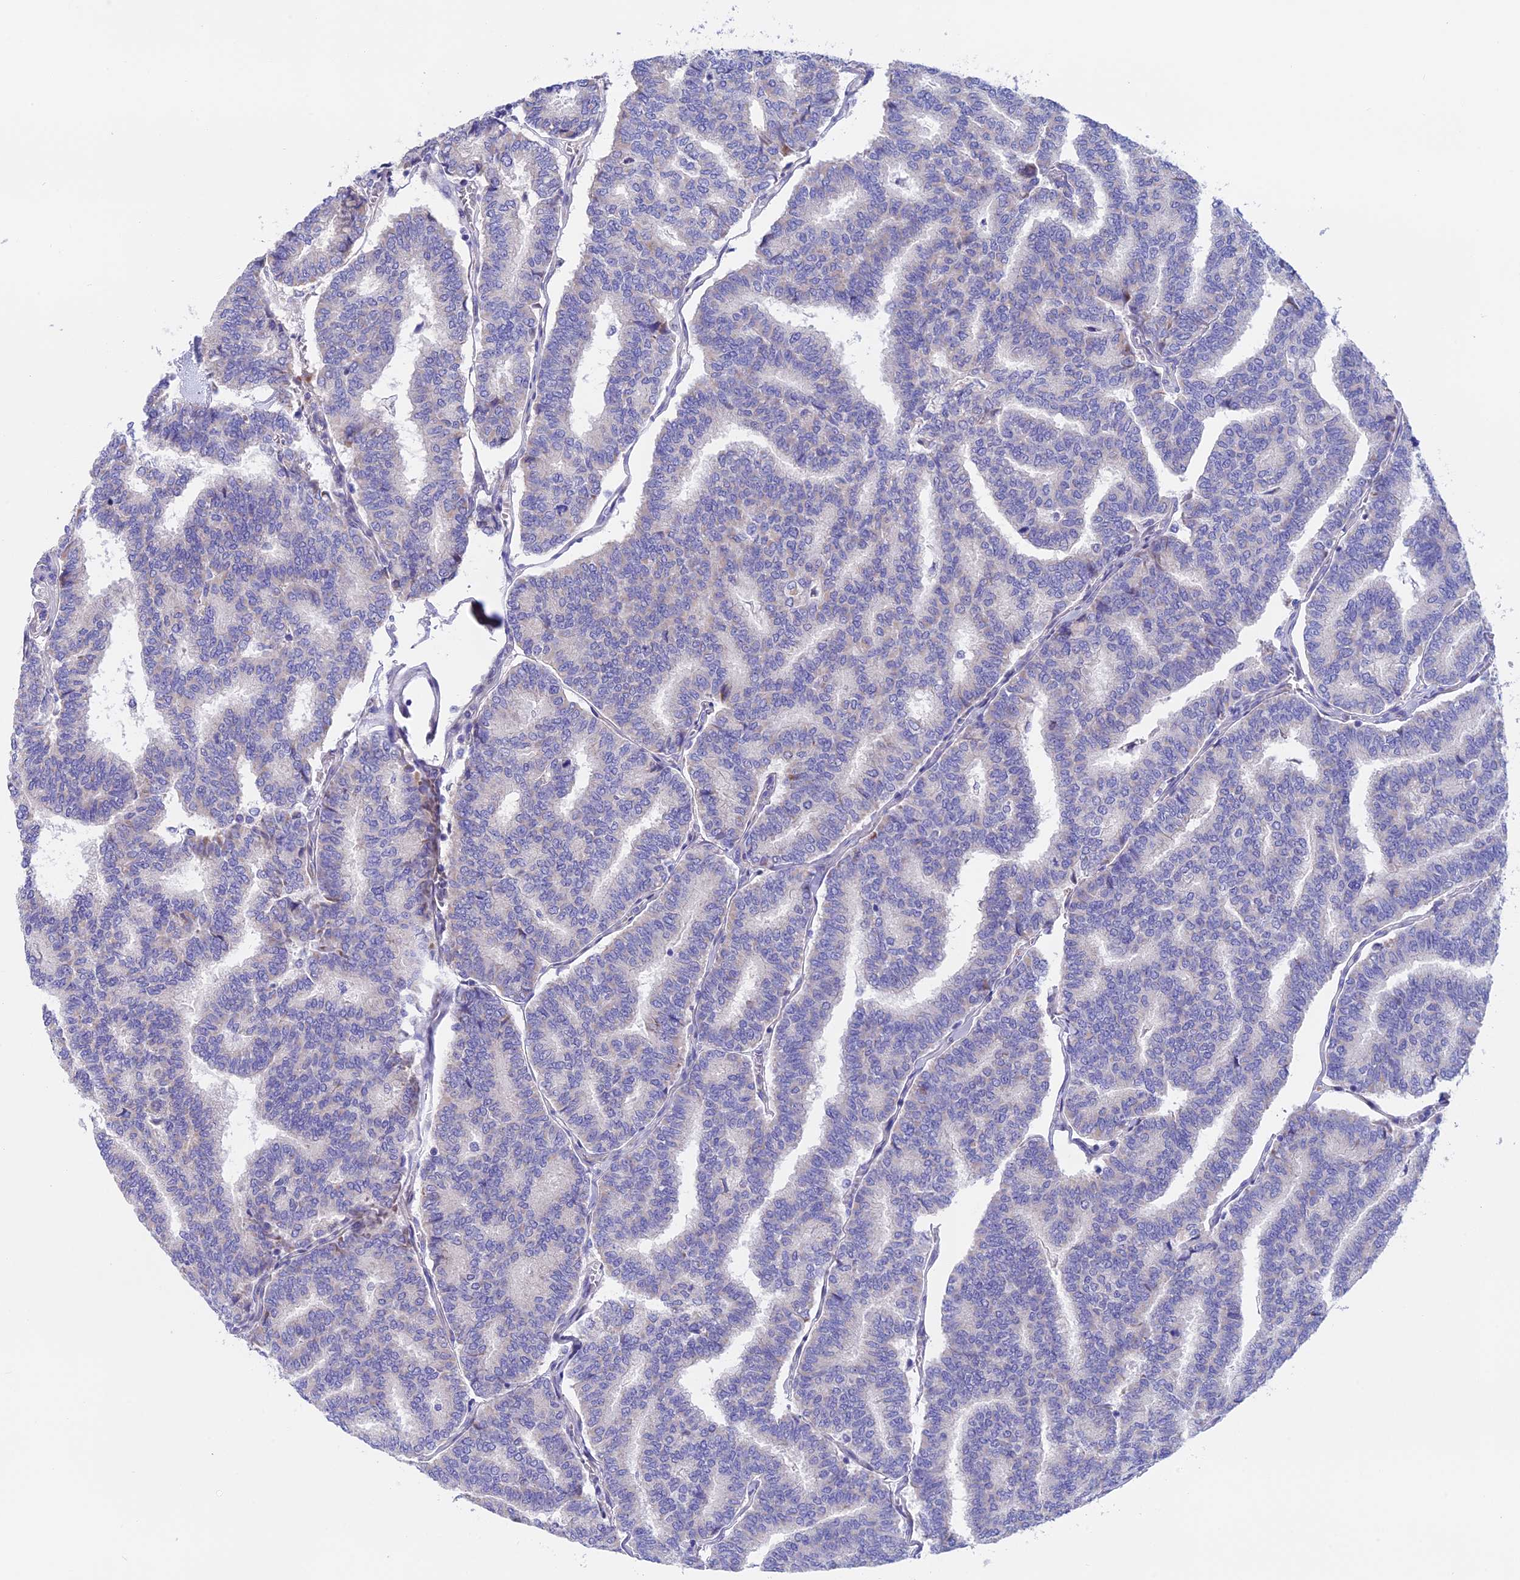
{"staining": {"intensity": "negative", "quantity": "none", "location": "none"}, "tissue": "thyroid cancer", "cell_type": "Tumor cells", "image_type": "cancer", "snomed": [{"axis": "morphology", "description": "Papillary adenocarcinoma, NOS"}, {"axis": "topography", "description": "Thyroid gland"}], "caption": "This is an immunohistochemistry histopathology image of thyroid cancer (papillary adenocarcinoma). There is no staining in tumor cells.", "gene": "TMEM138", "patient": {"sex": "female", "age": 35}}